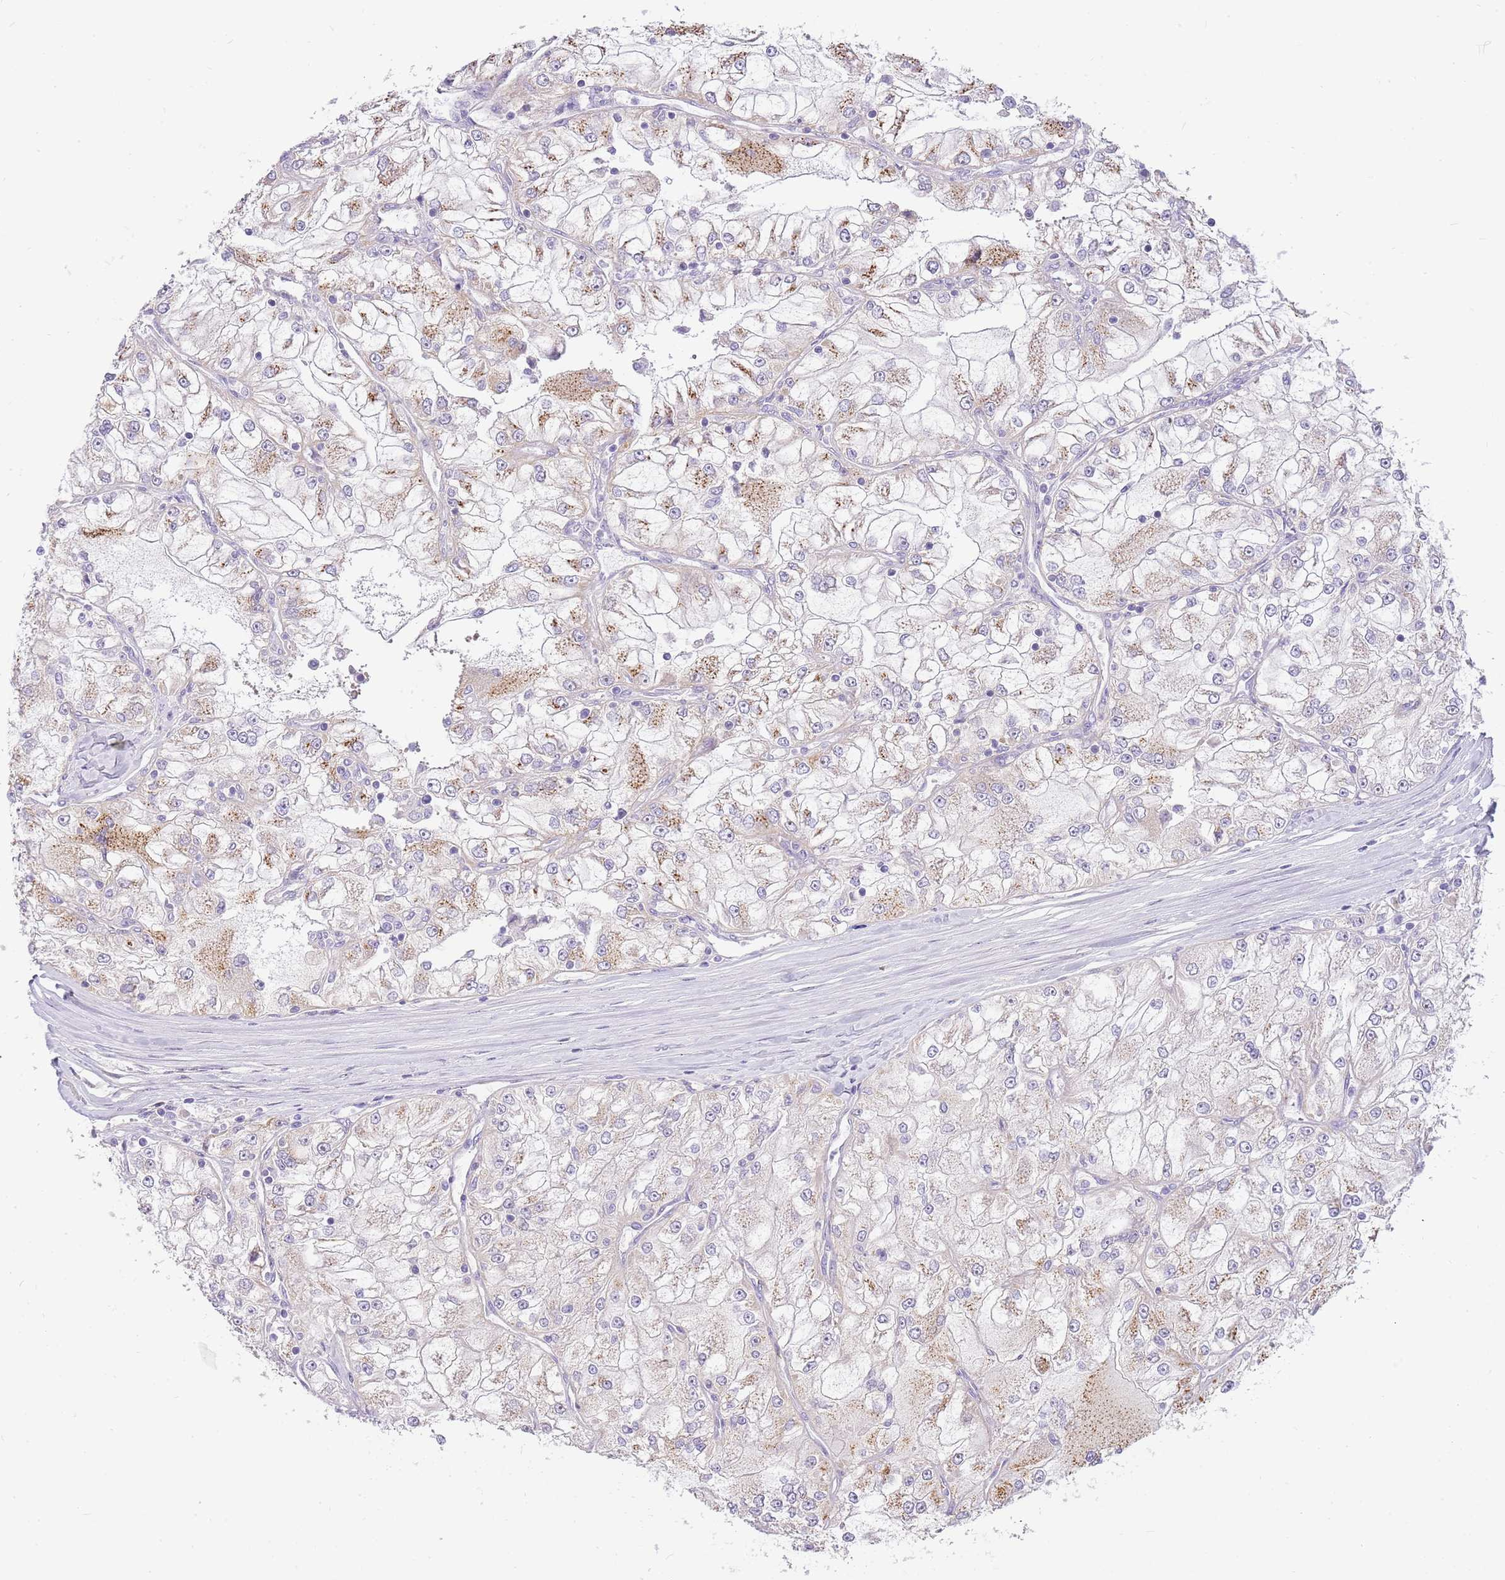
{"staining": {"intensity": "moderate", "quantity": "25%-75%", "location": "cytoplasmic/membranous"}, "tissue": "renal cancer", "cell_type": "Tumor cells", "image_type": "cancer", "snomed": [{"axis": "morphology", "description": "Adenocarcinoma, NOS"}, {"axis": "topography", "description": "Kidney"}], "caption": "Immunohistochemical staining of human renal cancer (adenocarcinoma) displays medium levels of moderate cytoplasmic/membranous protein positivity in approximately 25%-75% of tumor cells.", "gene": "DNAJA3", "patient": {"sex": "female", "age": 72}}